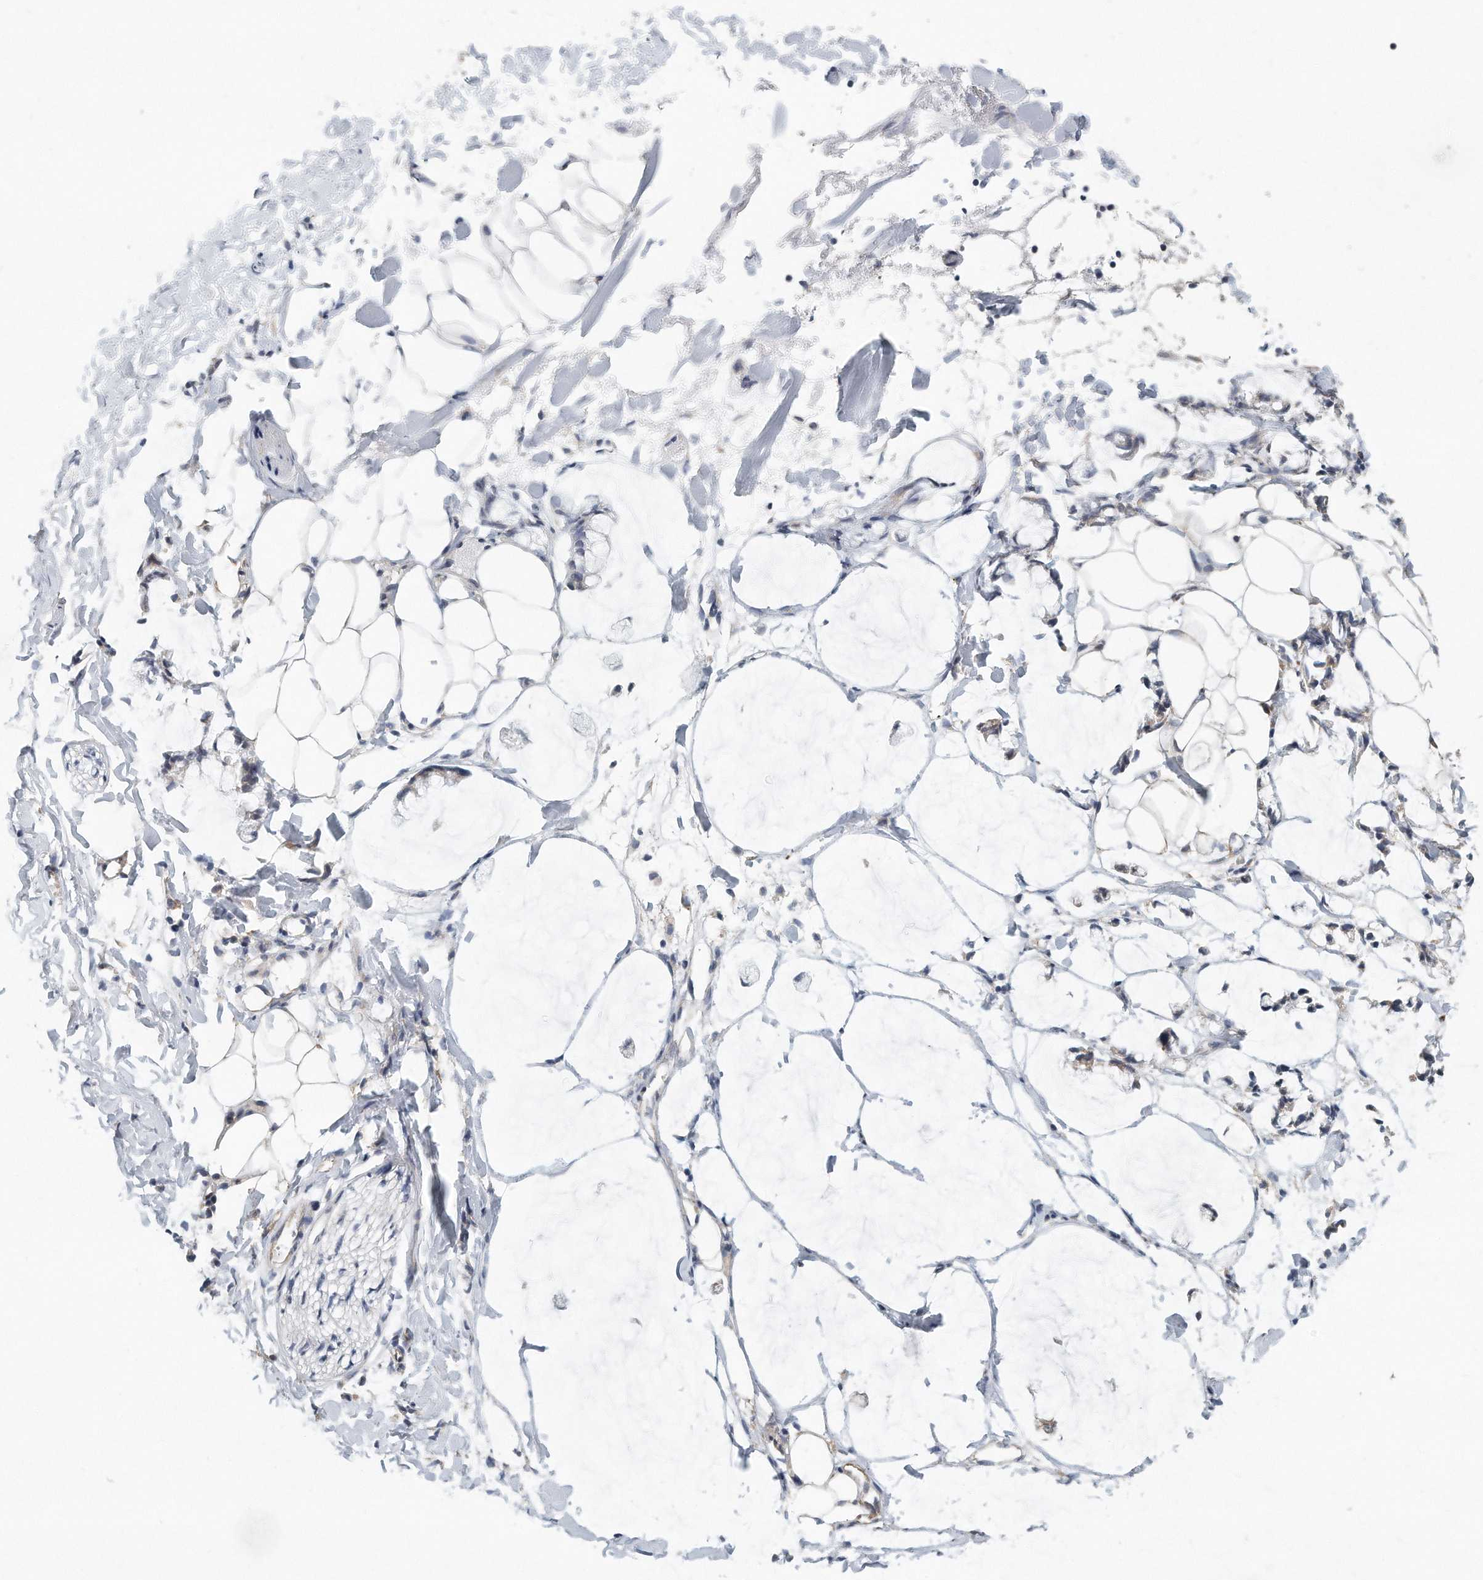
{"staining": {"intensity": "negative", "quantity": "none", "location": "none"}, "tissue": "adipose tissue", "cell_type": "Adipocytes", "image_type": "normal", "snomed": [{"axis": "morphology", "description": "Normal tissue, NOS"}, {"axis": "morphology", "description": "Adenocarcinoma, NOS"}, {"axis": "topography", "description": "Colon"}, {"axis": "topography", "description": "Peripheral nerve tissue"}], "caption": "An immunohistochemistry (IHC) photomicrograph of normal adipose tissue is shown. There is no staining in adipocytes of adipose tissue. The staining was performed using DAB to visualize the protein expression in brown, while the nuclei were stained in blue with hematoxylin (Magnification: 20x).", "gene": "VLDLR", "patient": {"sex": "male", "age": 14}}